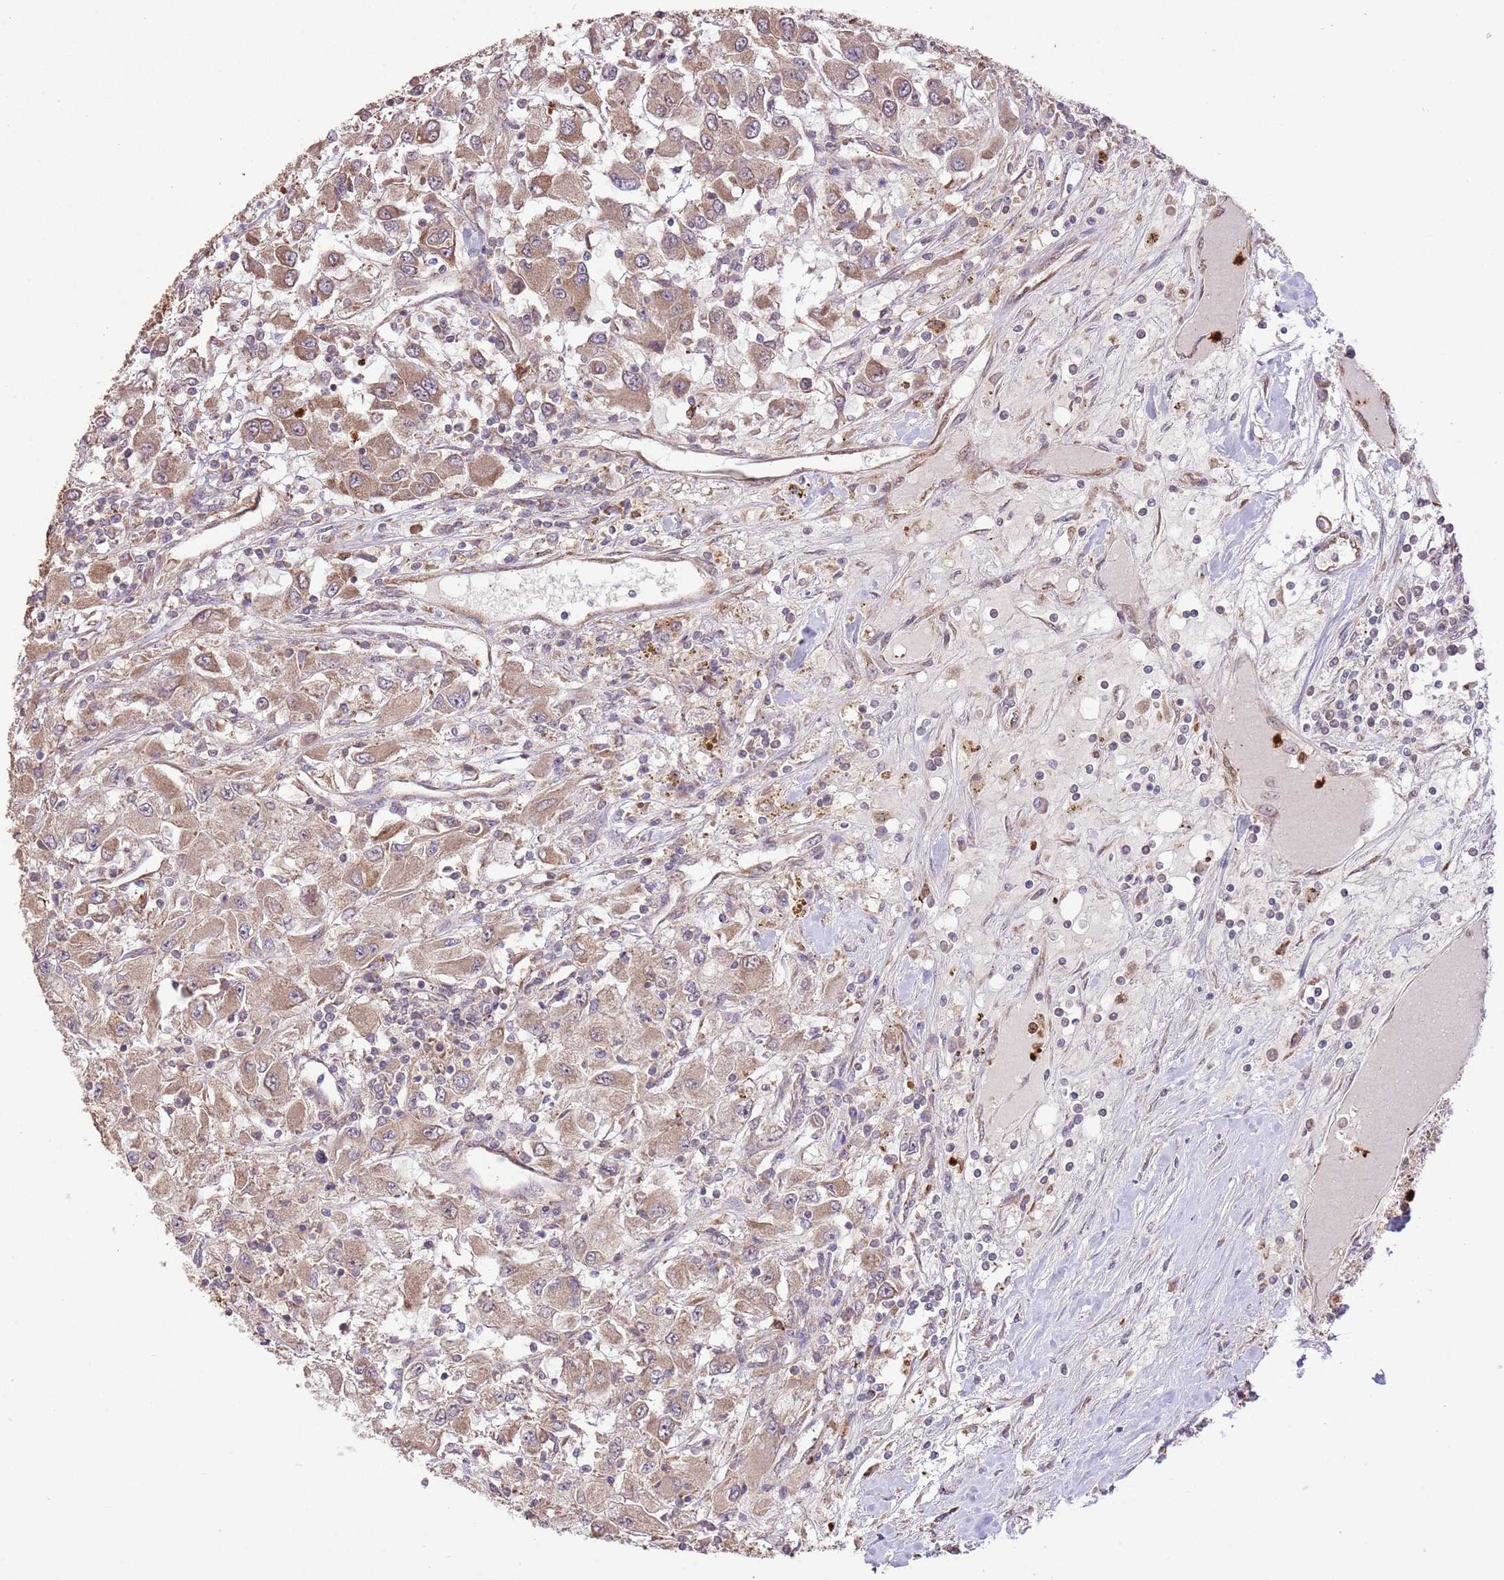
{"staining": {"intensity": "moderate", "quantity": "25%-75%", "location": "cytoplasmic/membranous"}, "tissue": "renal cancer", "cell_type": "Tumor cells", "image_type": "cancer", "snomed": [{"axis": "morphology", "description": "Adenocarcinoma, NOS"}, {"axis": "topography", "description": "Kidney"}], "caption": "Renal cancer (adenocarcinoma) was stained to show a protein in brown. There is medium levels of moderate cytoplasmic/membranous positivity in approximately 25%-75% of tumor cells.", "gene": "AMIGO1", "patient": {"sex": "female", "age": 67}}